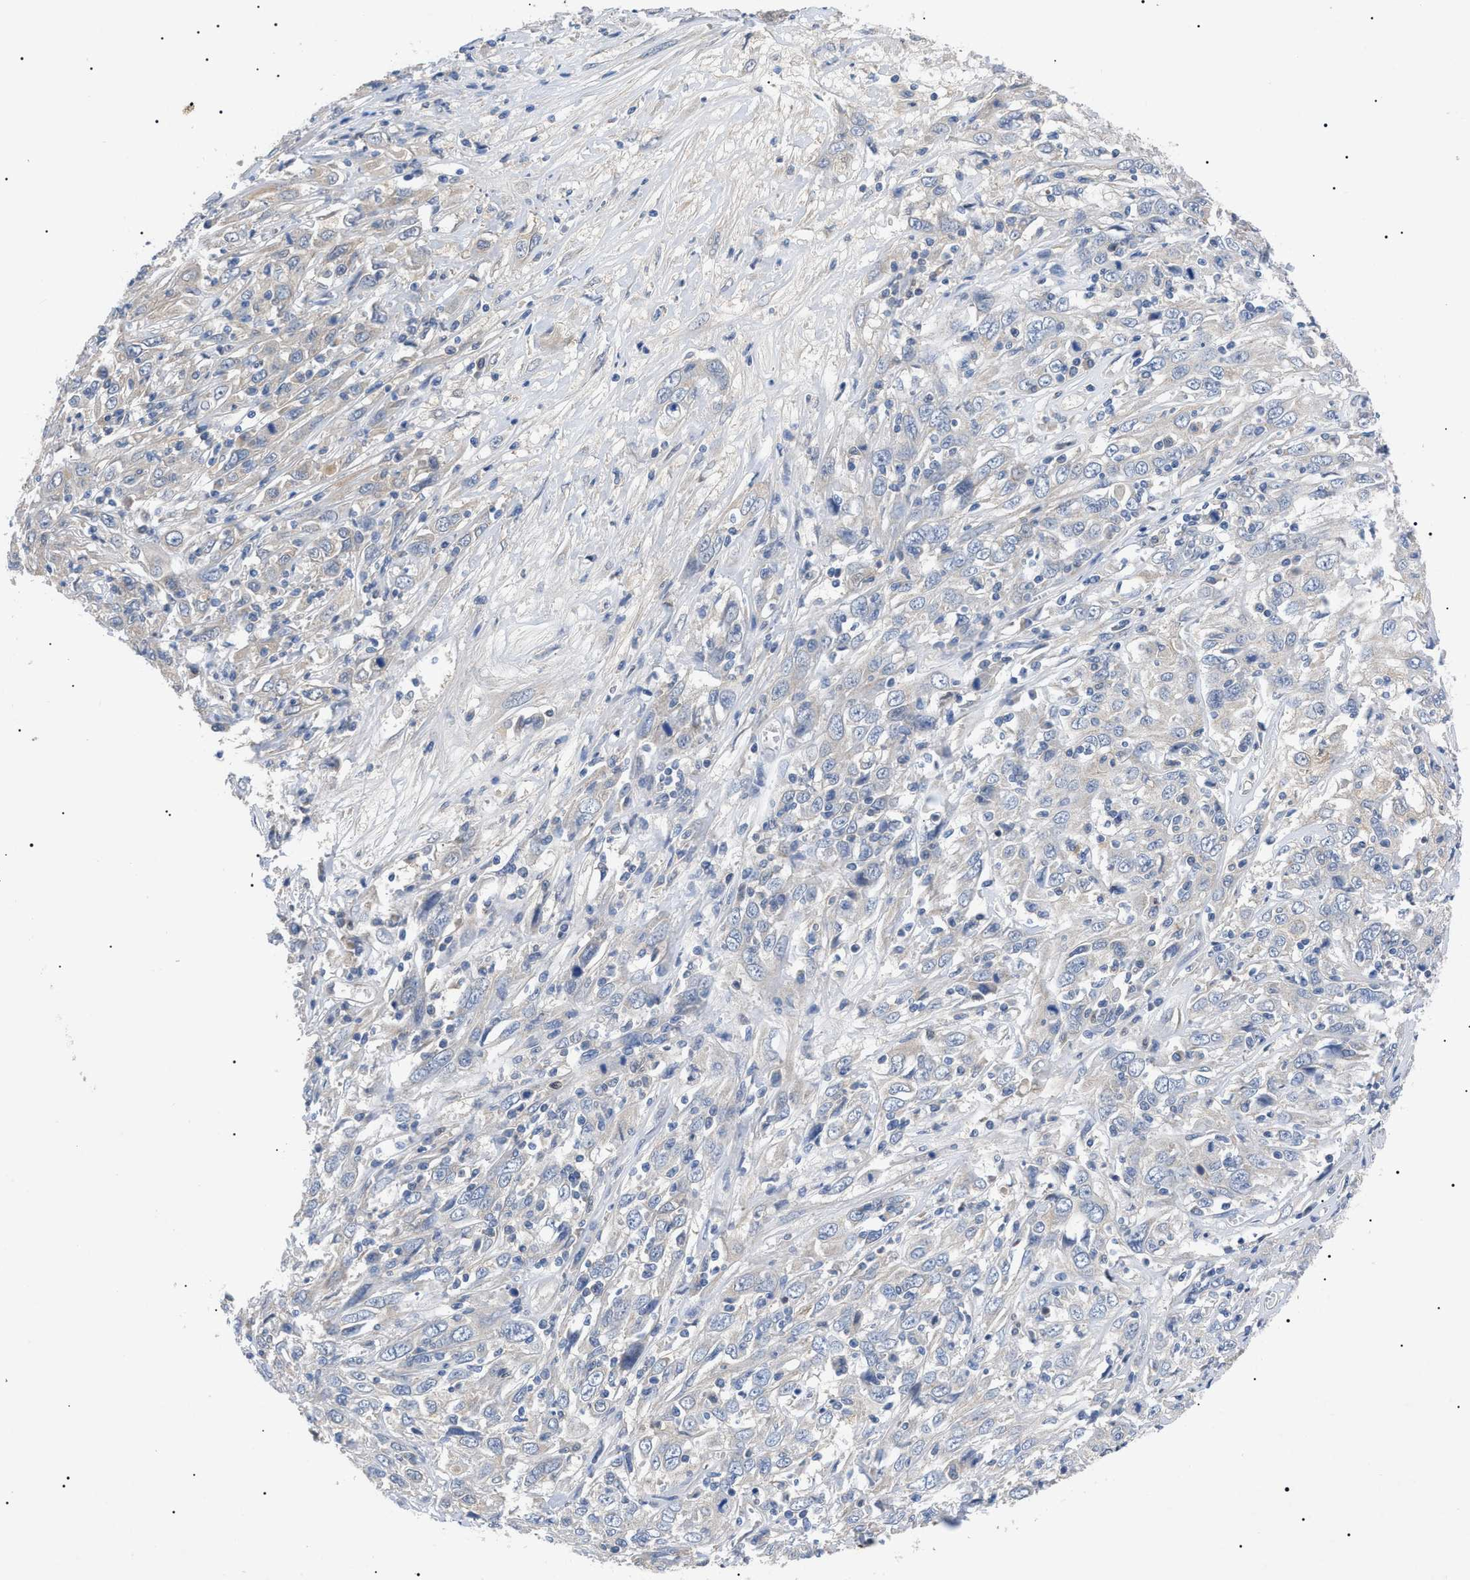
{"staining": {"intensity": "weak", "quantity": "<25%", "location": "cytoplasmic/membranous"}, "tissue": "cervical cancer", "cell_type": "Tumor cells", "image_type": "cancer", "snomed": [{"axis": "morphology", "description": "Squamous cell carcinoma, NOS"}, {"axis": "topography", "description": "Cervix"}], "caption": "High magnification brightfield microscopy of squamous cell carcinoma (cervical) stained with DAB (brown) and counterstained with hematoxylin (blue): tumor cells show no significant staining.", "gene": "RIPK1", "patient": {"sex": "female", "age": 46}}